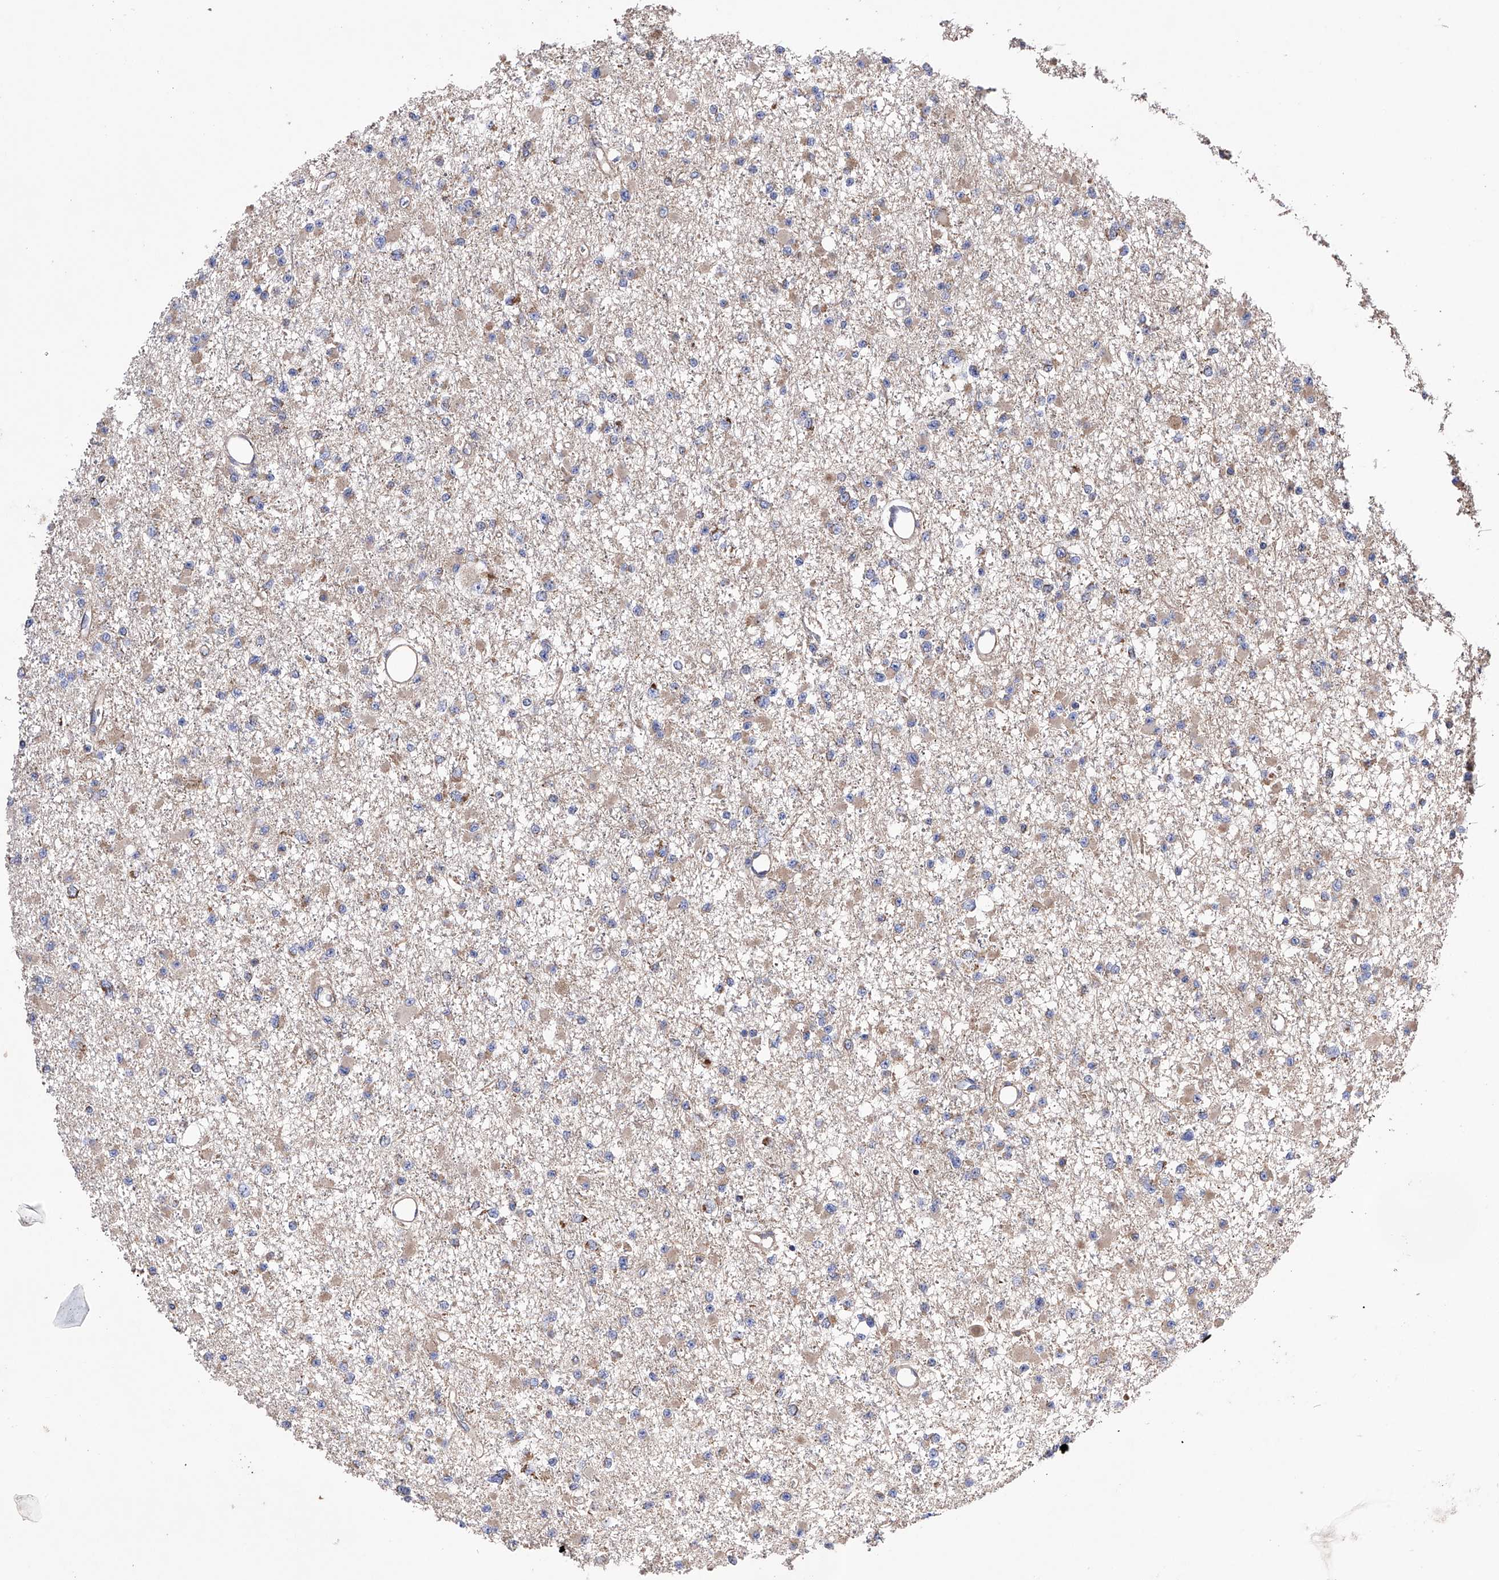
{"staining": {"intensity": "weak", "quantity": "25%-75%", "location": "cytoplasmic/membranous"}, "tissue": "glioma", "cell_type": "Tumor cells", "image_type": "cancer", "snomed": [{"axis": "morphology", "description": "Glioma, malignant, Low grade"}, {"axis": "topography", "description": "Brain"}], "caption": "Immunohistochemistry (IHC) (DAB) staining of human malignant glioma (low-grade) exhibits weak cytoplasmic/membranous protein expression in about 25%-75% of tumor cells.", "gene": "EFCAB2", "patient": {"sex": "female", "age": 22}}